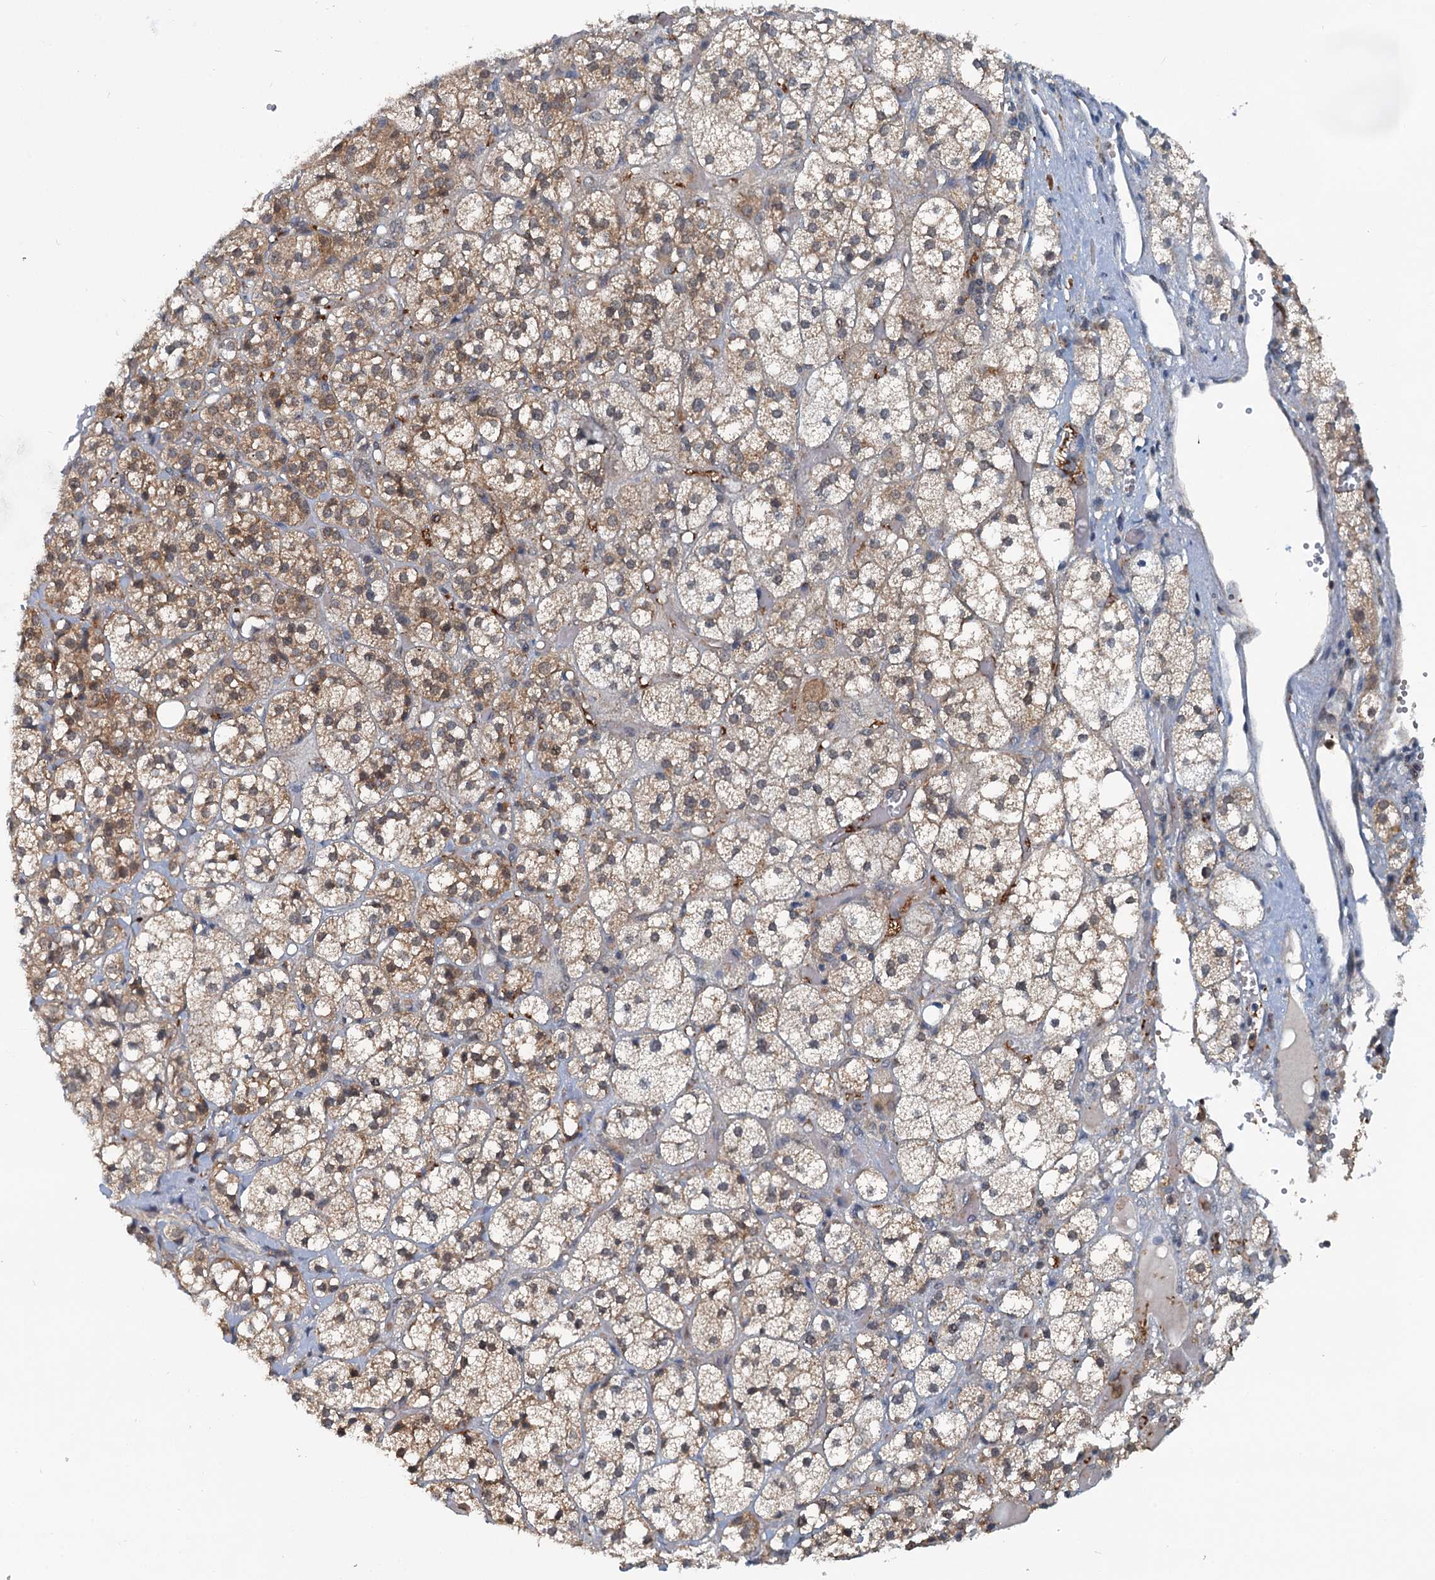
{"staining": {"intensity": "moderate", "quantity": ">75%", "location": "cytoplasmic/membranous"}, "tissue": "adrenal gland", "cell_type": "Glandular cells", "image_type": "normal", "snomed": [{"axis": "morphology", "description": "Normal tissue, NOS"}, {"axis": "topography", "description": "Adrenal gland"}], "caption": "This is an image of immunohistochemistry (IHC) staining of normal adrenal gland, which shows moderate expression in the cytoplasmic/membranous of glandular cells.", "gene": "GCLM", "patient": {"sex": "female", "age": 61}}